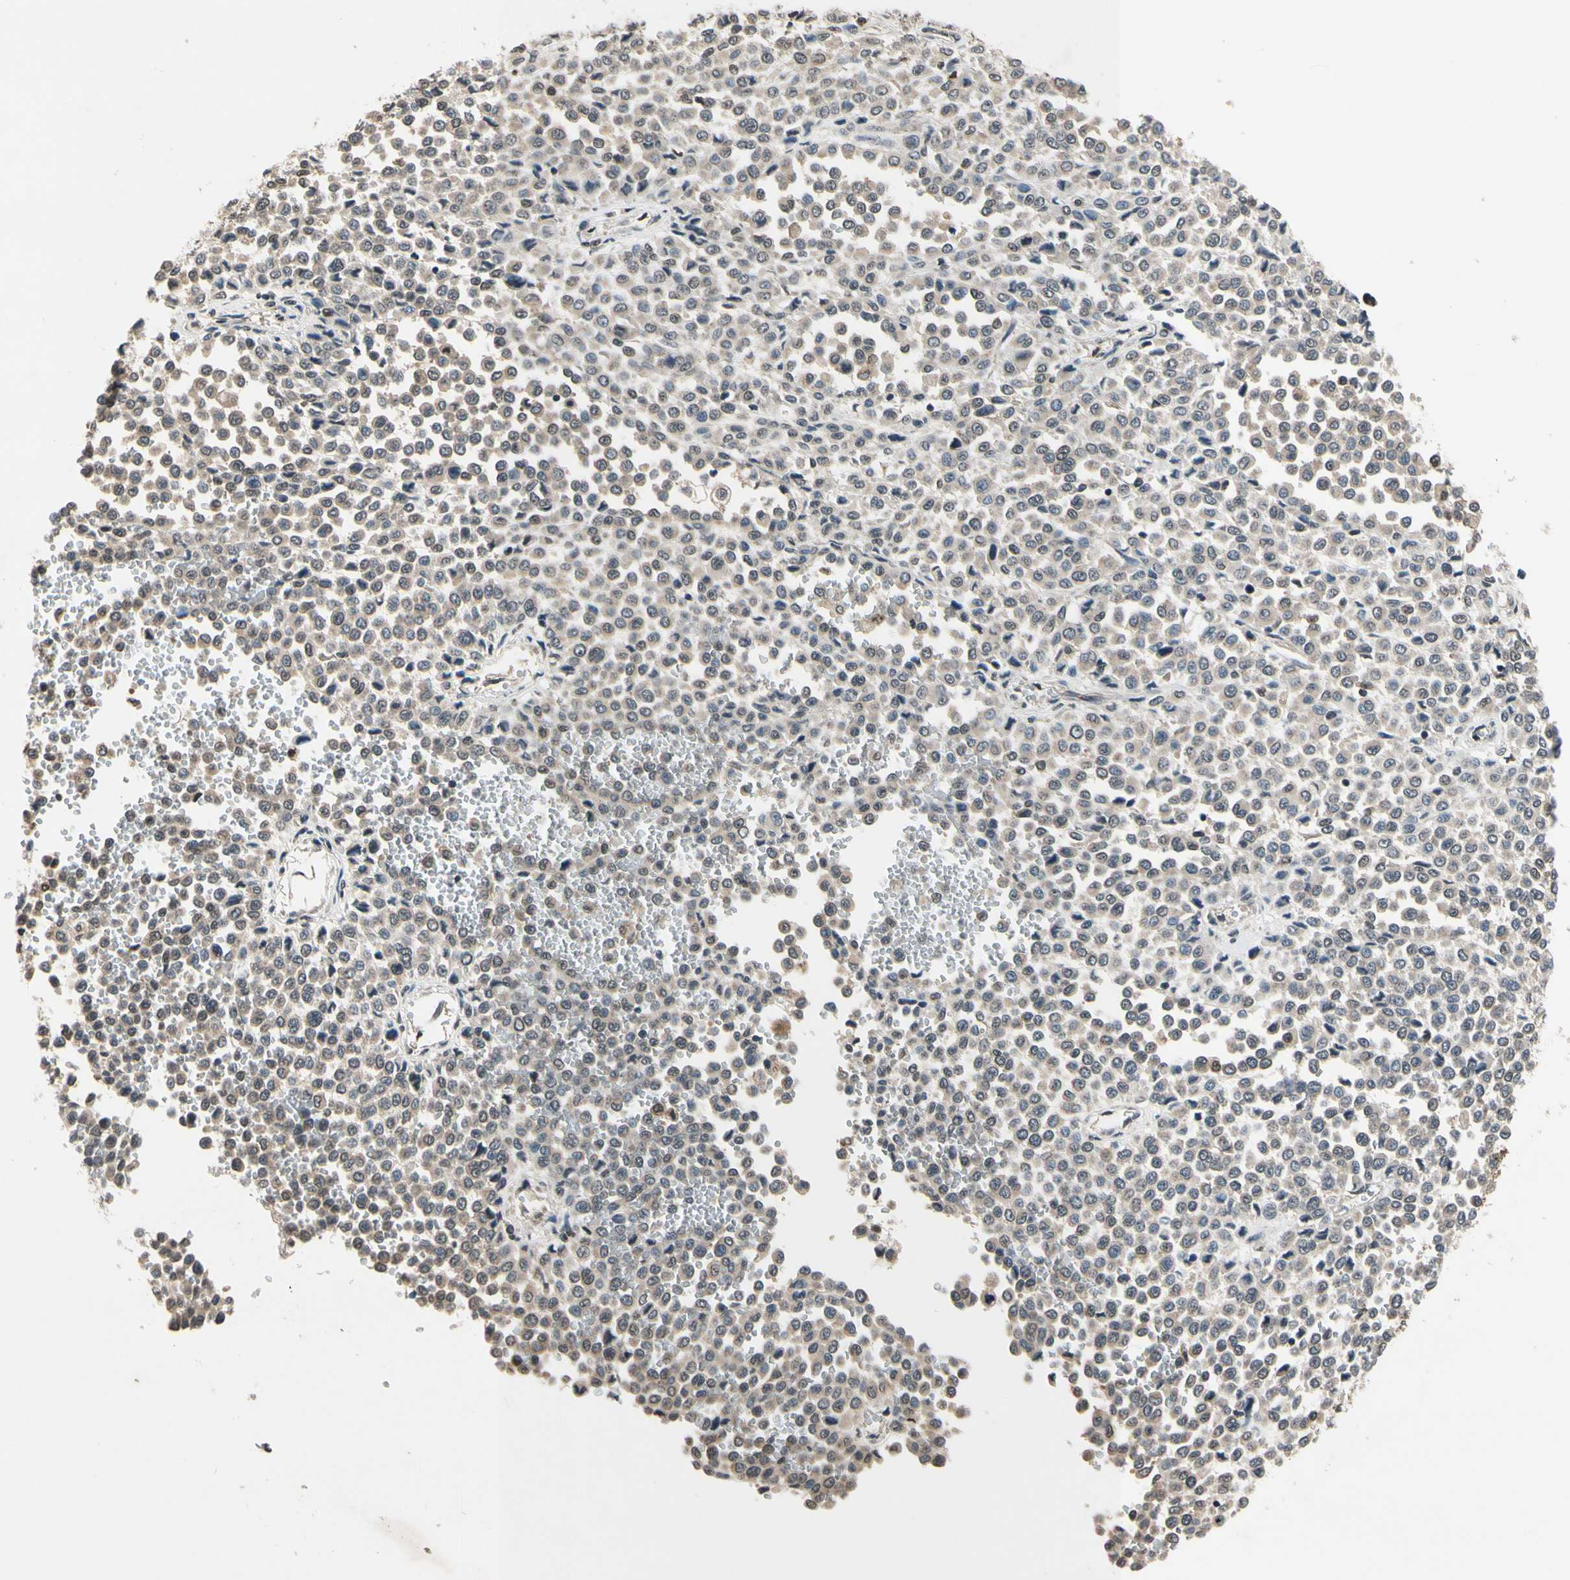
{"staining": {"intensity": "weak", "quantity": ">75%", "location": "none"}, "tissue": "melanoma", "cell_type": "Tumor cells", "image_type": "cancer", "snomed": [{"axis": "morphology", "description": "Malignant melanoma, Metastatic site"}, {"axis": "topography", "description": "Pancreas"}], "caption": "Human melanoma stained with a protein marker demonstrates weak staining in tumor cells.", "gene": "GCLC", "patient": {"sex": "female", "age": 30}}